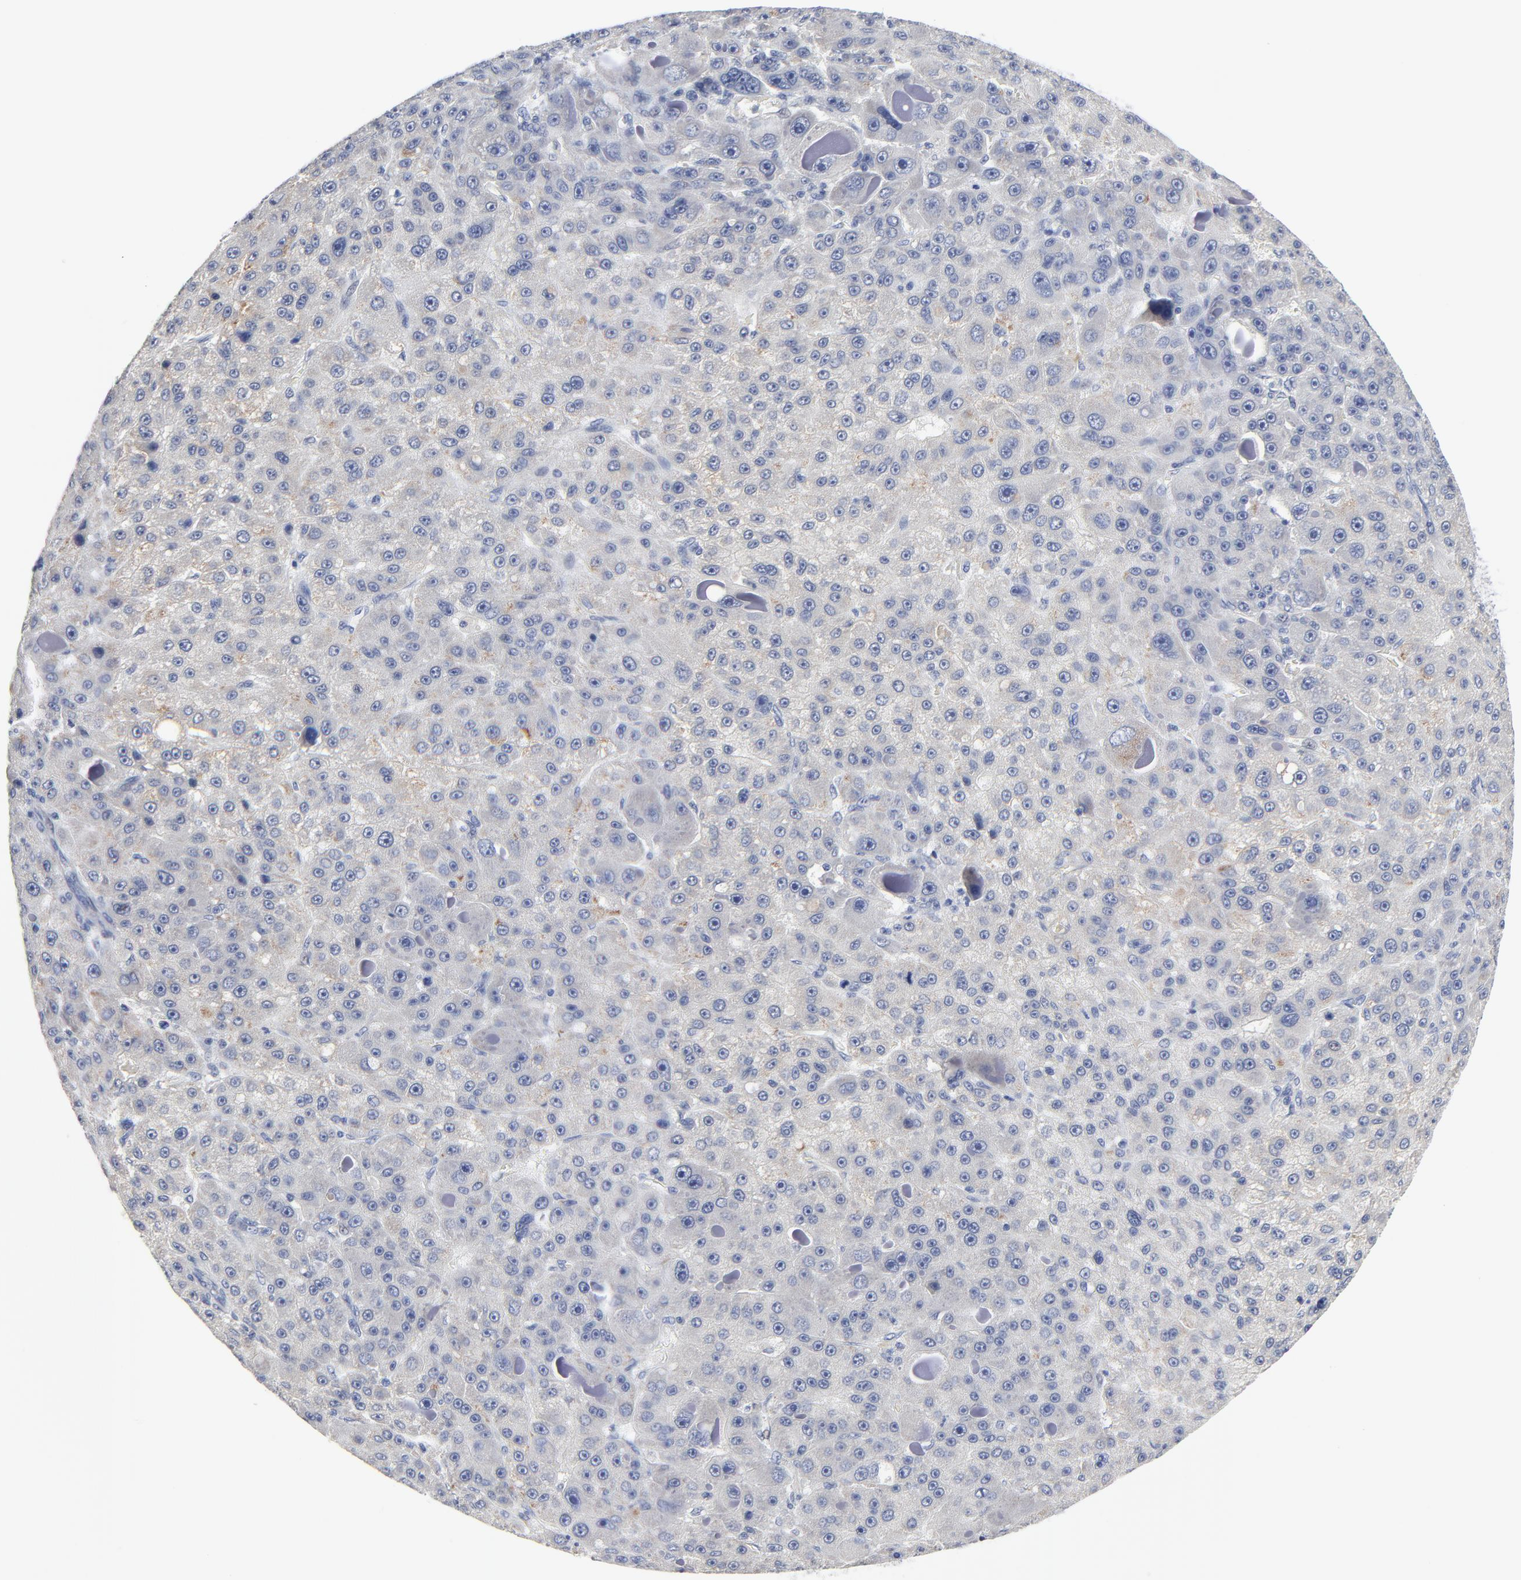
{"staining": {"intensity": "negative", "quantity": "none", "location": "none"}, "tissue": "liver cancer", "cell_type": "Tumor cells", "image_type": "cancer", "snomed": [{"axis": "morphology", "description": "Carcinoma, Hepatocellular, NOS"}, {"axis": "topography", "description": "Liver"}], "caption": "A micrograph of liver cancer stained for a protein demonstrates no brown staining in tumor cells.", "gene": "DHRSX", "patient": {"sex": "male", "age": 76}}